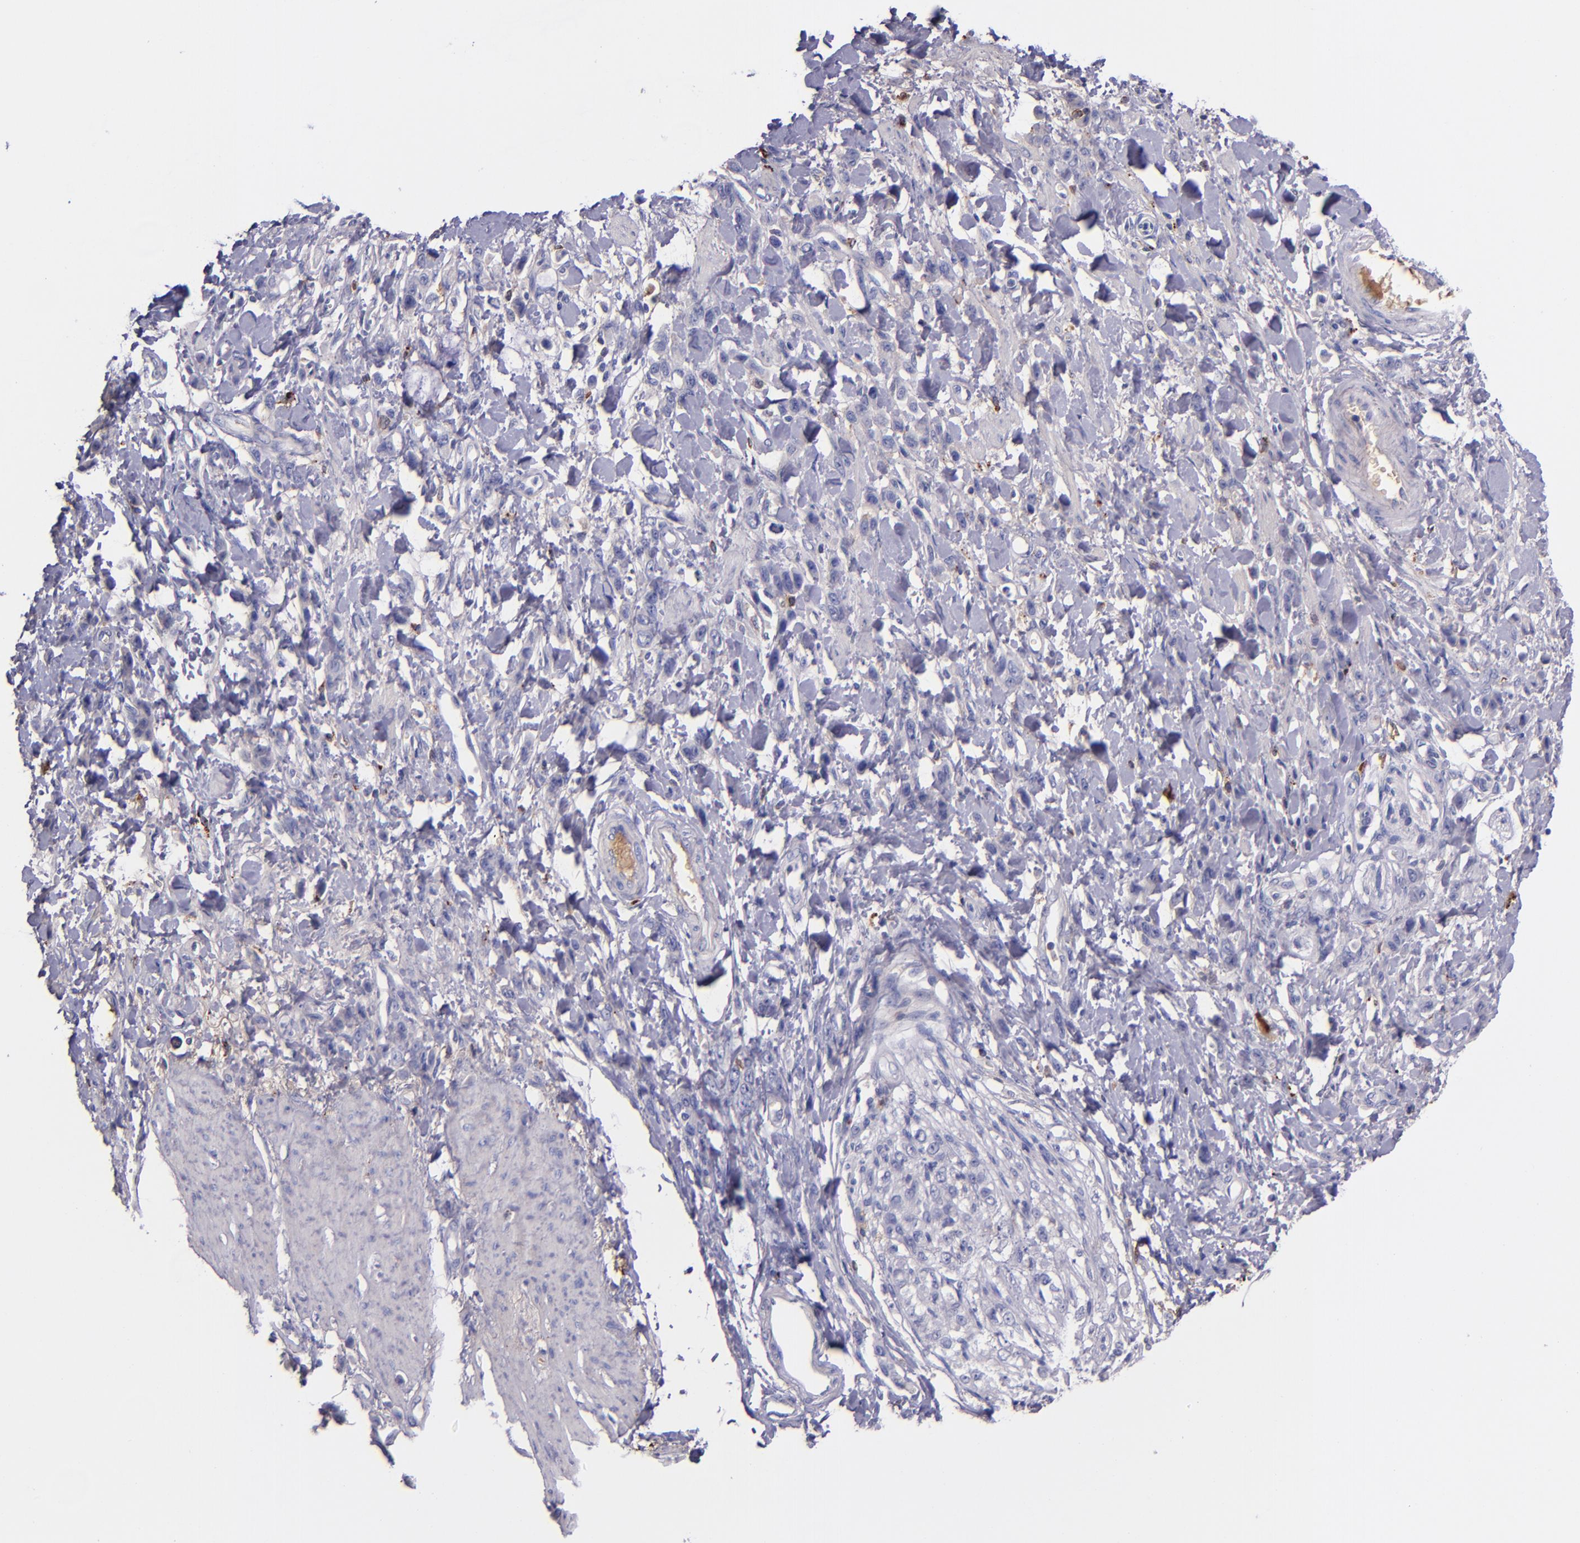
{"staining": {"intensity": "negative", "quantity": "none", "location": "none"}, "tissue": "stomach cancer", "cell_type": "Tumor cells", "image_type": "cancer", "snomed": [{"axis": "morphology", "description": "Normal tissue, NOS"}, {"axis": "morphology", "description": "Adenocarcinoma, NOS"}, {"axis": "topography", "description": "Stomach"}], "caption": "Protein analysis of adenocarcinoma (stomach) reveals no significant staining in tumor cells. (DAB (3,3'-diaminobenzidine) IHC with hematoxylin counter stain).", "gene": "KNG1", "patient": {"sex": "male", "age": 82}}